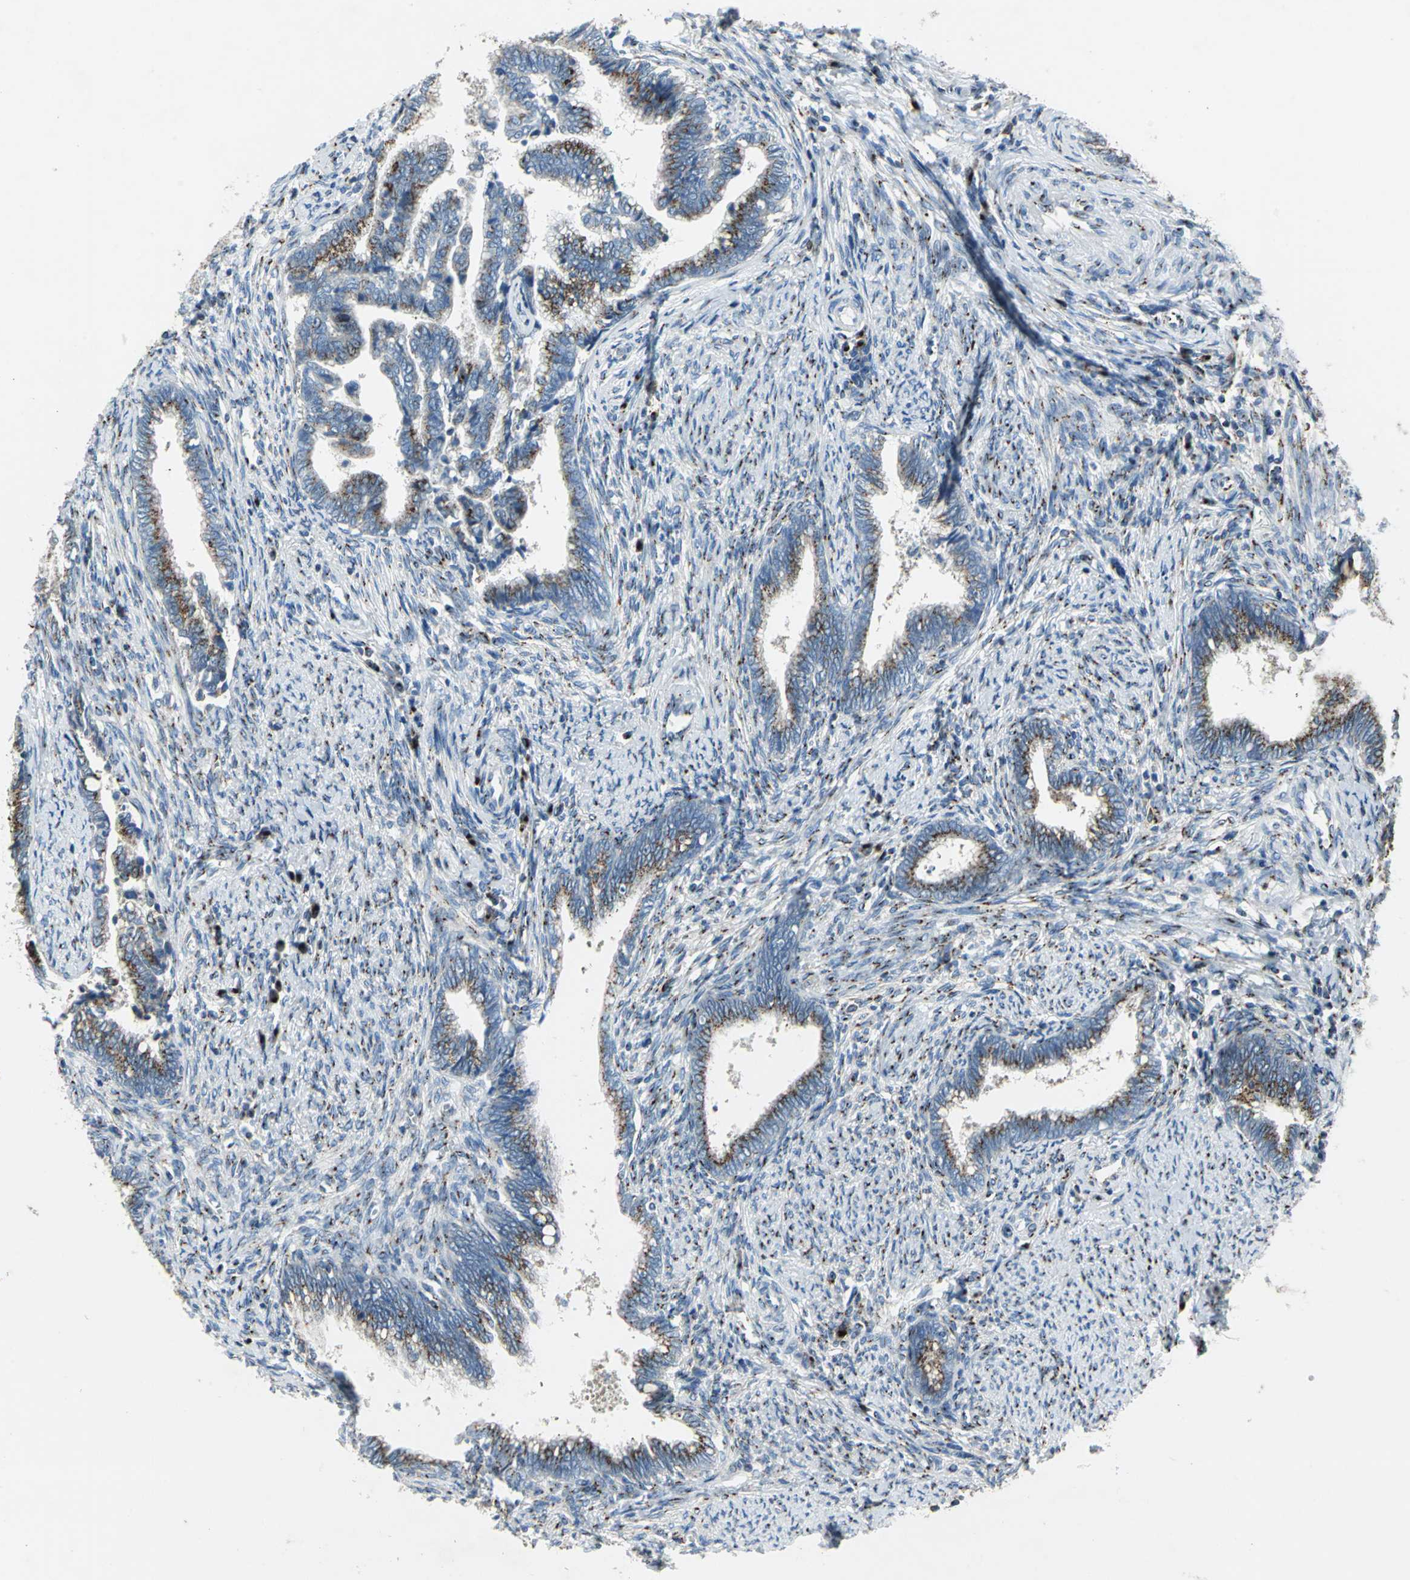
{"staining": {"intensity": "strong", "quantity": ">75%", "location": "cytoplasmic/membranous"}, "tissue": "cervical cancer", "cell_type": "Tumor cells", "image_type": "cancer", "snomed": [{"axis": "morphology", "description": "Adenocarcinoma, NOS"}, {"axis": "topography", "description": "Cervix"}], "caption": "High-power microscopy captured an immunohistochemistry (IHC) photomicrograph of adenocarcinoma (cervical), revealing strong cytoplasmic/membranous staining in about >75% of tumor cells.", "gene": "GPR3", "patient": {"sex": "female", "age": 44}}